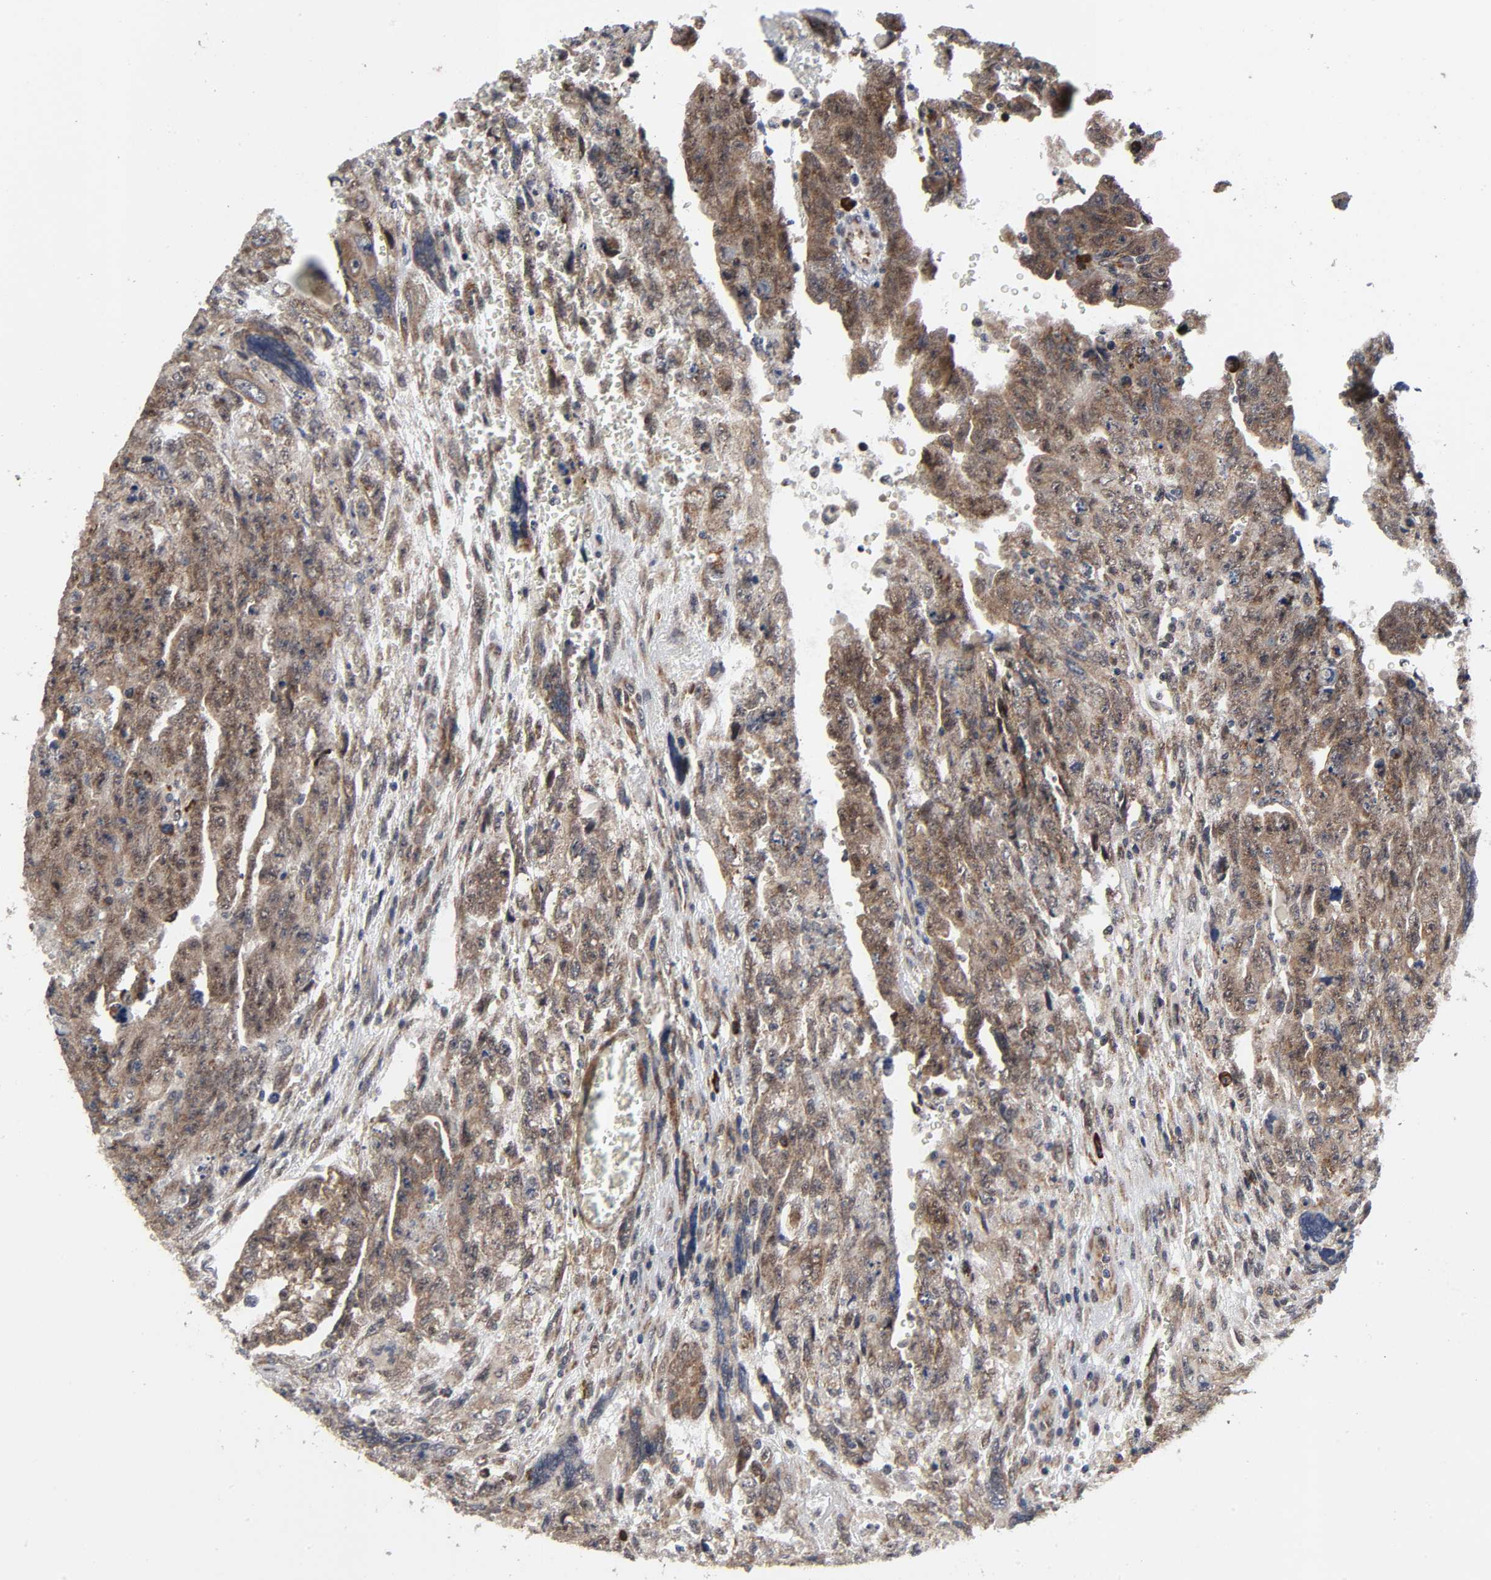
{"staining": {"intensity": "moderate", "quantity": ">75%", "location": "cytoplasmic/membranous"}, "tissue": "testis cancer", "cell_type": "Tumor cells", "image_type": "cancer", "snomed": [{"axis": "morphology", "description": "Carcinoma, Embryonal, NOS"}, {"axis": "topography", "description": "Testis"}], "caption": "Immunohistochemical staining of human testis cancer (embryonal carcinoma) exhibits moderate cytoplasmic/membranous protein expression in about >75% of tumor cells.", "gene": "SLC30A9", "patient": {"sex": "male", "age": 28}}